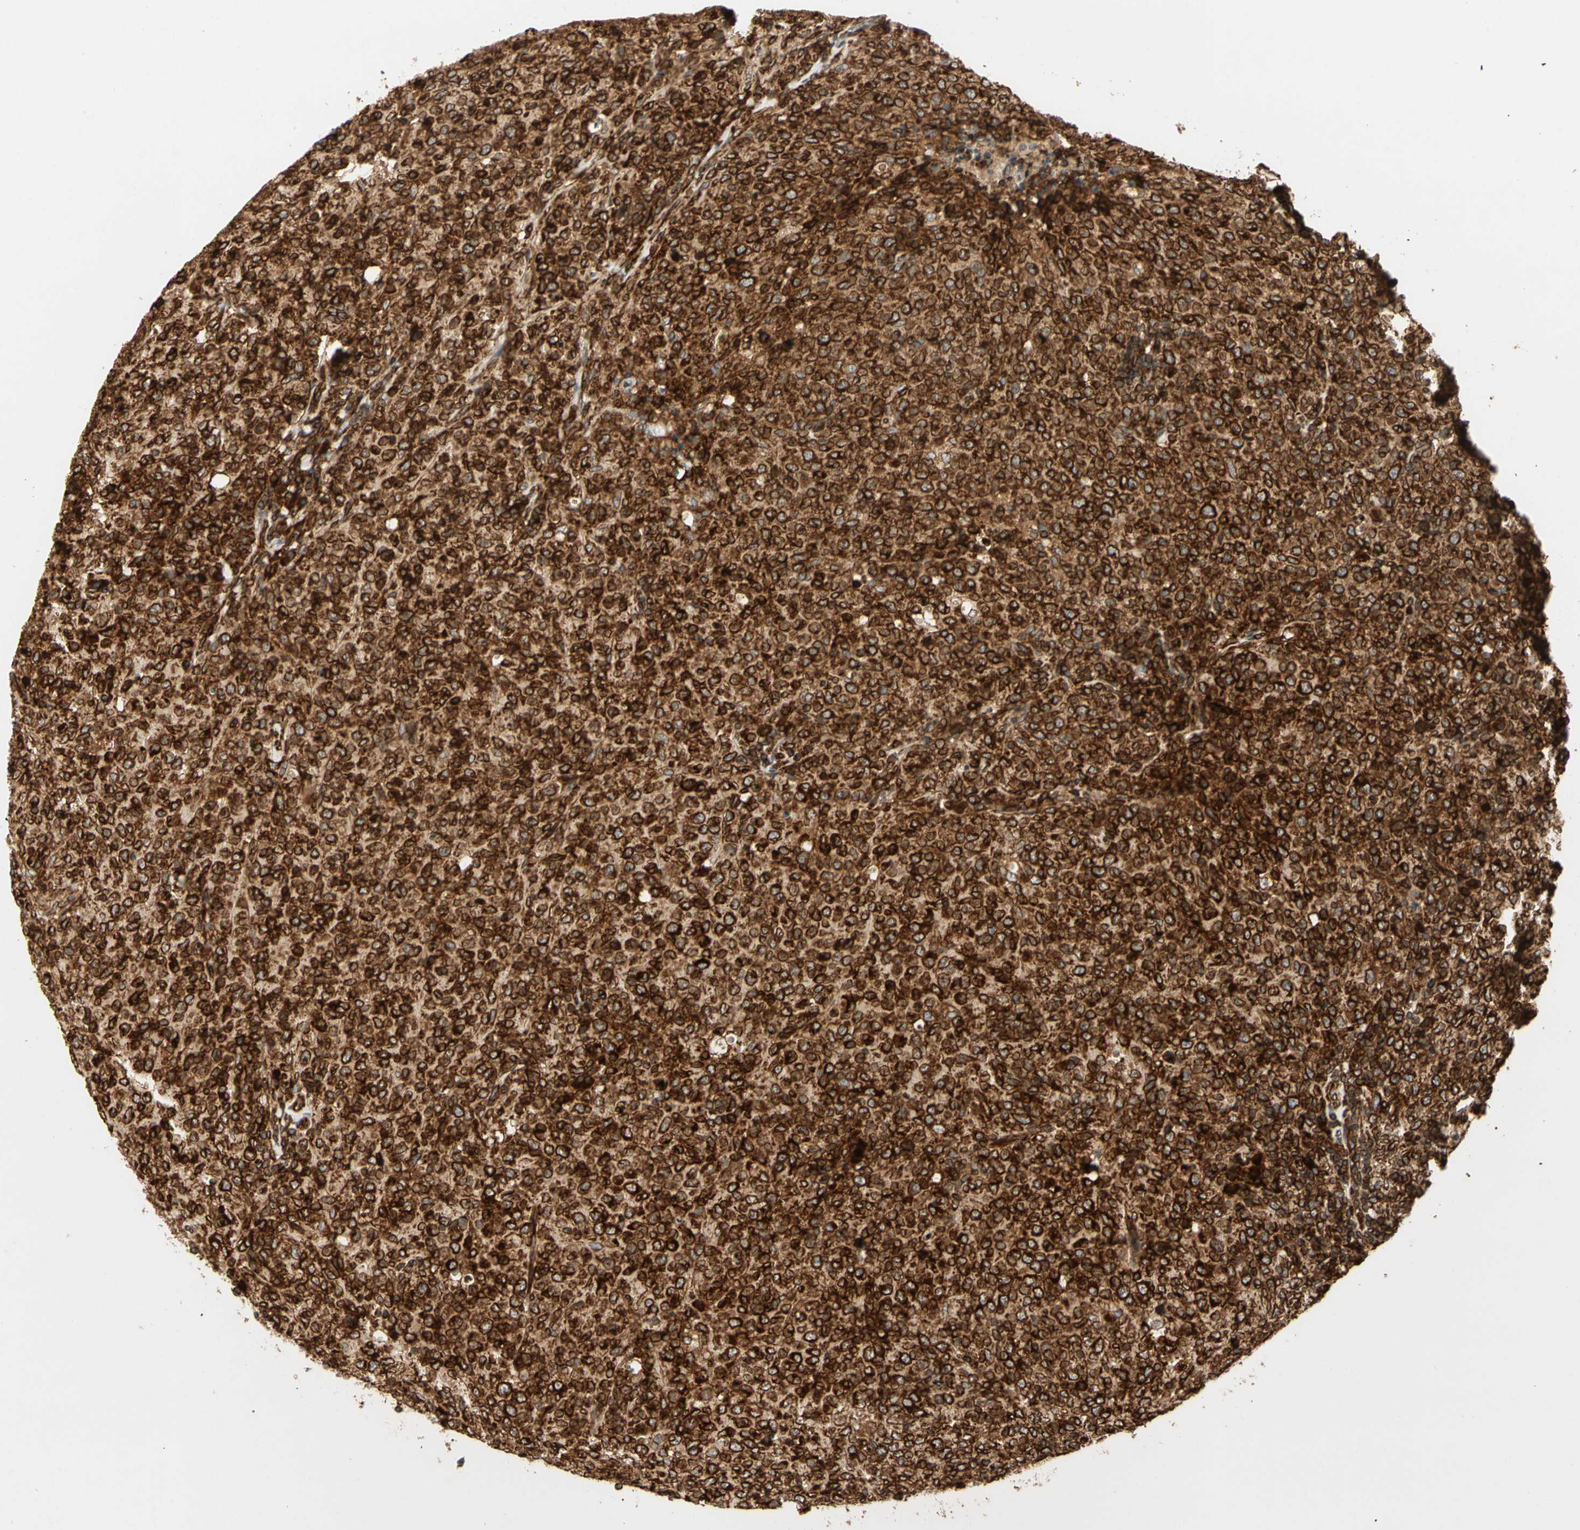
{"staining": {"intensity": "strong", "quantity": ">75%", "location": "cytoplasmic/membranous"}, "tissue": "lymphoma", "cell_type": "Tumor cells", "image_type": "cancer", "snomed": [{"axis": "morphology", "description": "Malignant lymphoma, non-Hodgkin's type, High grade"}, {"axis": "topography", "description": "Tonsil"}], "caption": "Immunohistochemical staining of human lymphoma shows high levels of strong cytoplasmic/membranous protein expression in about >75% of tumor cells. (DAB IHC, brown staining for protein, blue staining for nuclei).", "gene": "TAPBP", "patient": {"sex": "female", "age": 36}}